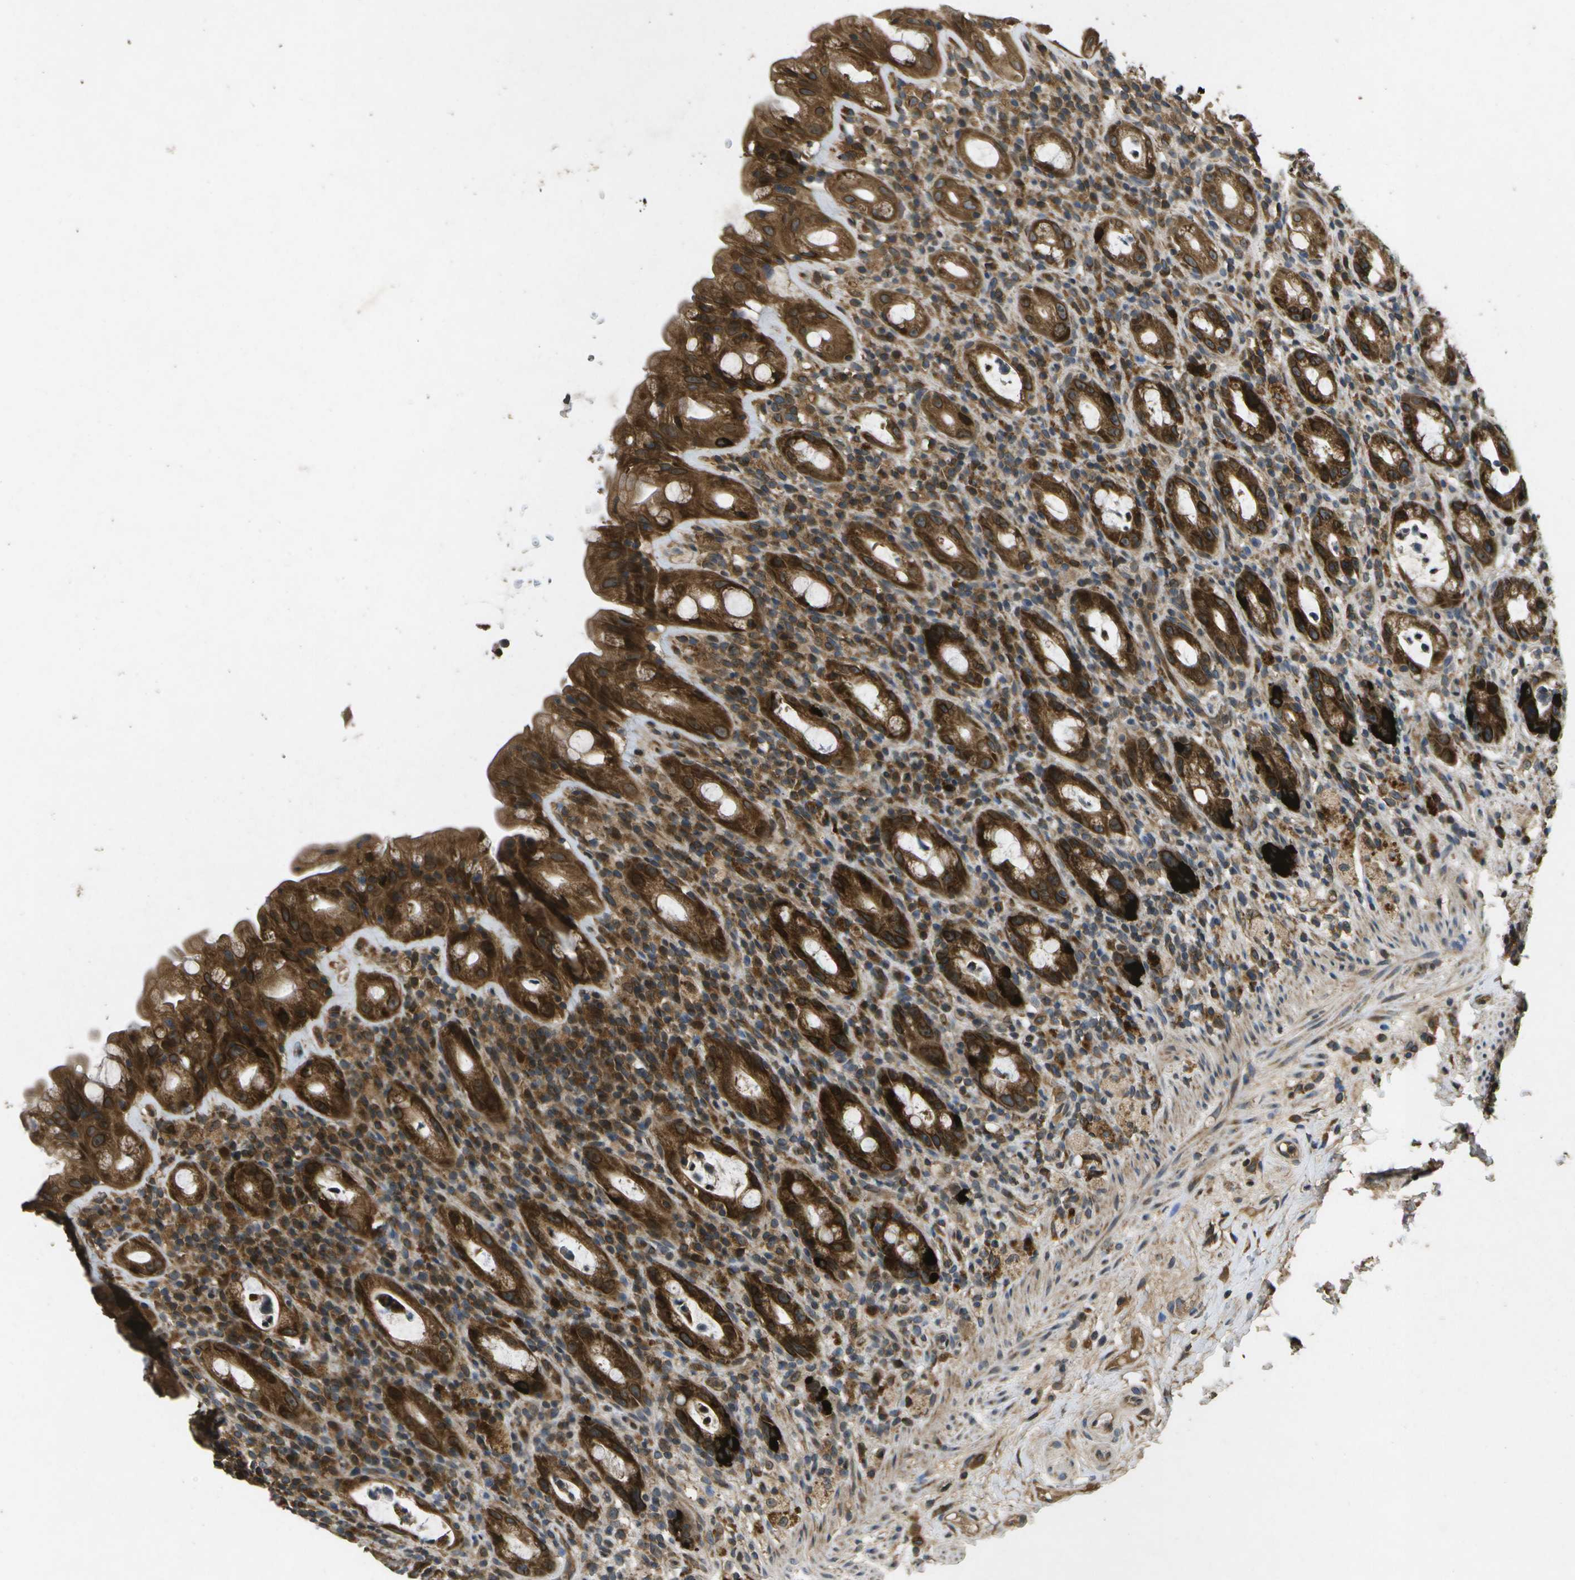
{"staining": {"intensity": "strong", "quantity": ">75%", "location": "cytoplasmic/membranous"}, "tissue": "rectum", "cell_type": "Glandular cells", "image_type": "normal", "snomed": [{"axis": "morphology", "description": "Normal tissue, NOS"}, {"axis": "topography", "description": "Rectum"}], "caption": "Immunohistochemistry (IHC) staining of normal rectum, which exhibits high levels of strong cytoplasmic/membranous staining in approximately >75% of glandular cells indicating strong cytoplasmic/membranous protein staining. The staining was performed using DAB (3,3'-diaminobenzidine) (brown) for protein detection and nuclei were counterstained in hematoxylin (blue).", "gene": "HFE", "patient": {"sex": "male", "age": 44}}